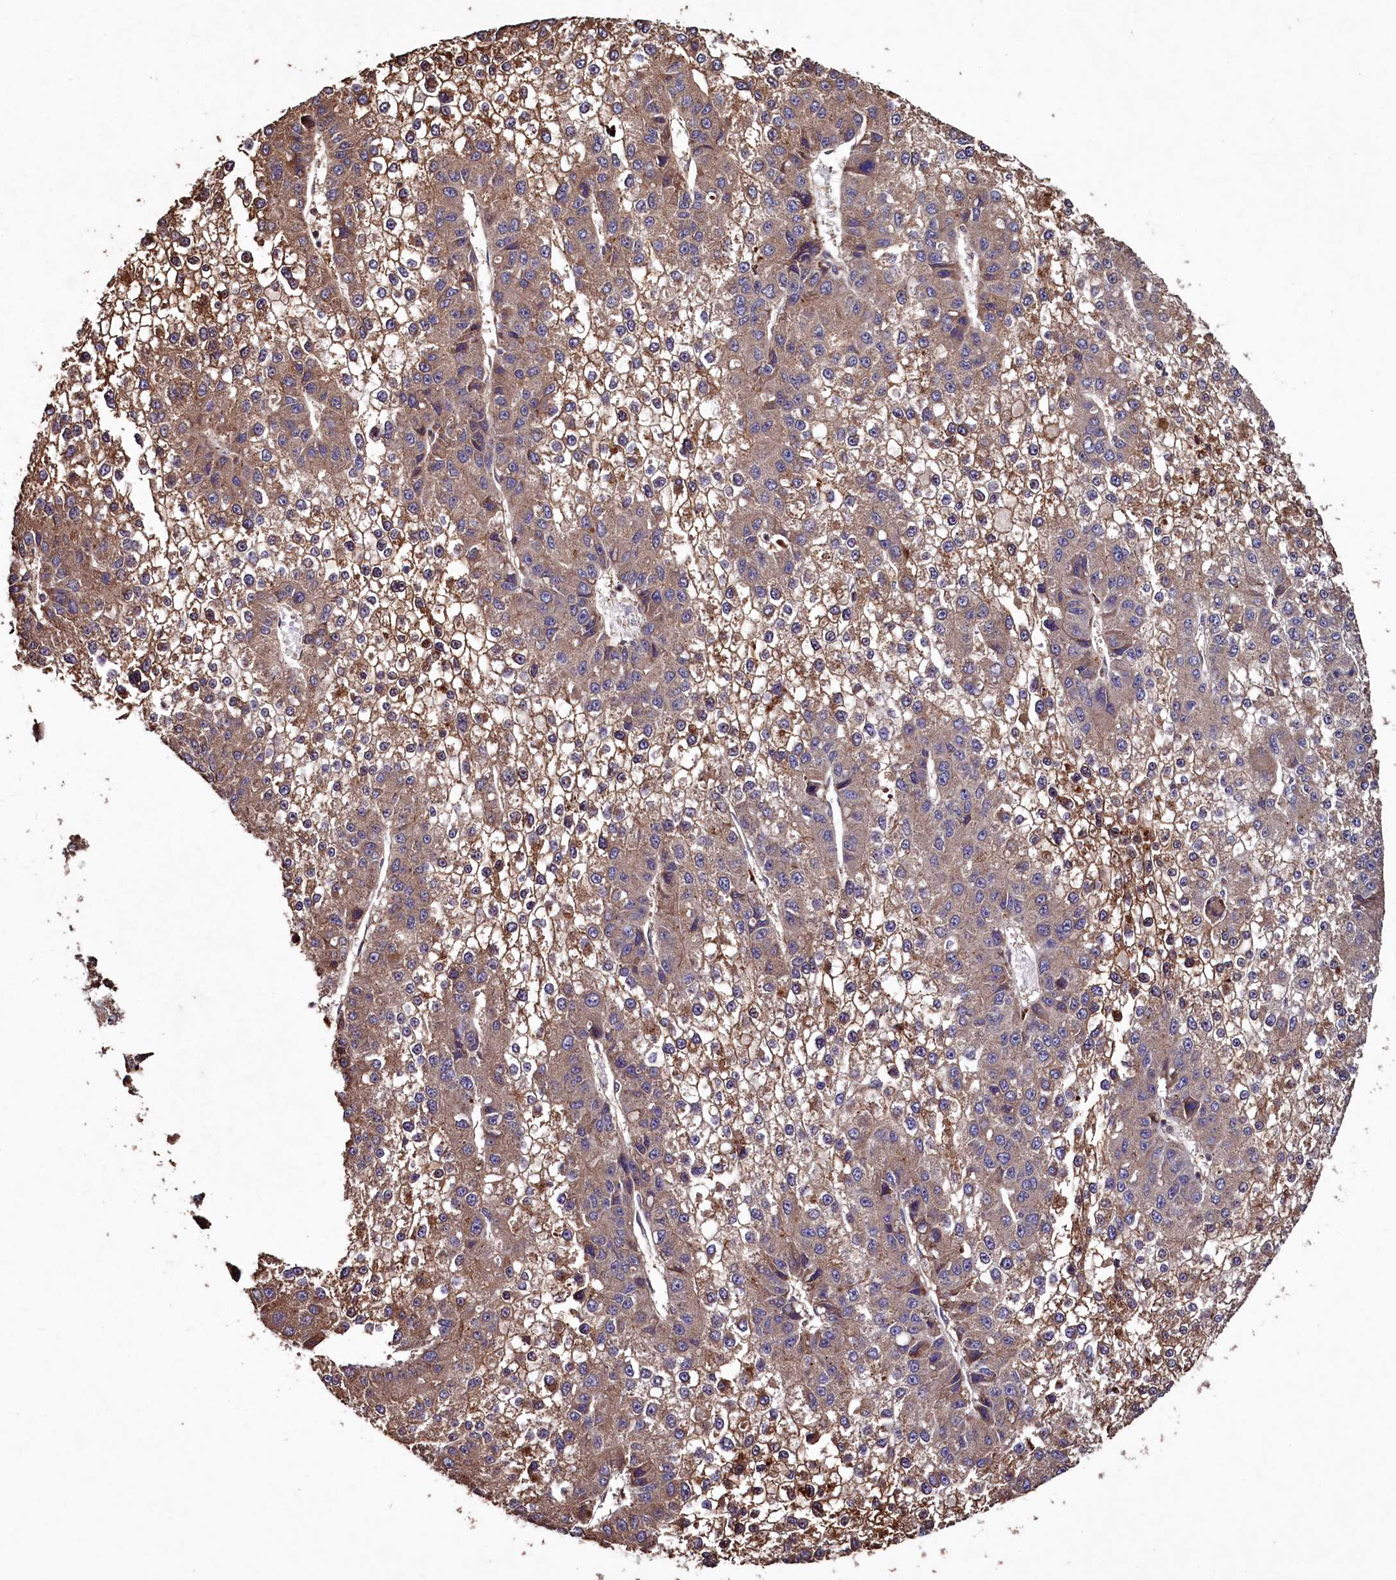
{"staining": {"intensity": "weak", "quantity": ">75%", "location": "cytoplasmic/membranous"}, "tissue": "liver cancer", "cell_type": "Tumor cells", "image_type": "cancer", "snomed": [{"axis": "morphology", "description": "Carcinoma, Hepatocellular, NOS"}, {"axis": "topography", "description": "Liver"}], "caption": "A brown stain highlights weak cytoplasmic/membranous positivity of a protein in liver cancer (hepatocellular carcinoma) tumor cells.", "gene": "TMEM98", "patient": {"sex": "female", "age": 73}}